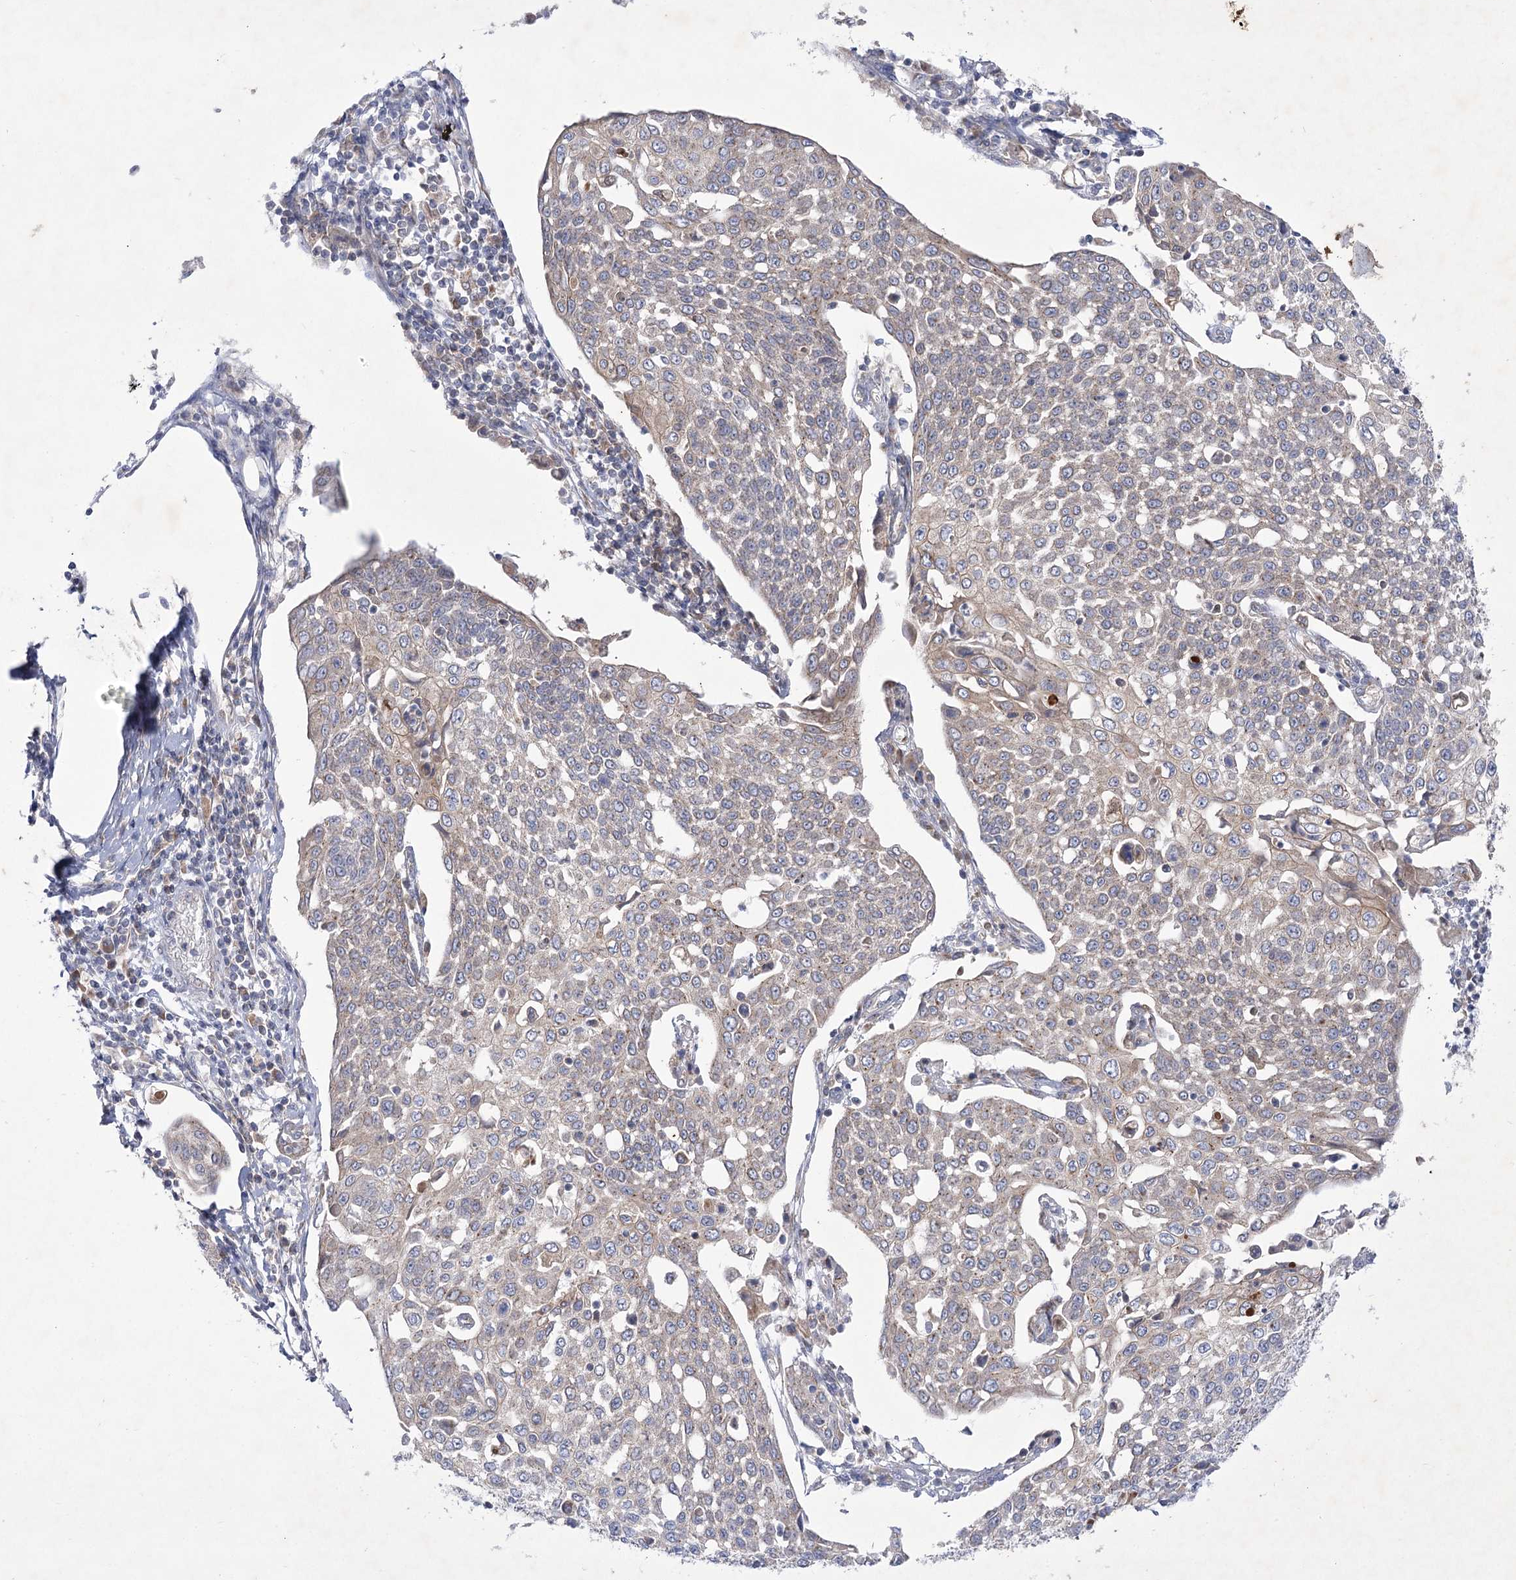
{"staining": {"intensity": "weak", "quantity": "<25%", "location": "cytoplasmic/membranous"}, "tissue": "cervical cancer", "cell_type": "Tumor cells", "image_type": "cancer", "snomed": [{"axis": "morphology", "description": "Squamous cell carcinoma, NOS"}, {"axis": "topography", "description": "Cervix"}], "caption": "IHC of squamous cell carcinoma (cervical) displays no positivity in tumor cells.", "gene": "GBF1", "patient": {"sex": "female", "age": 34}}